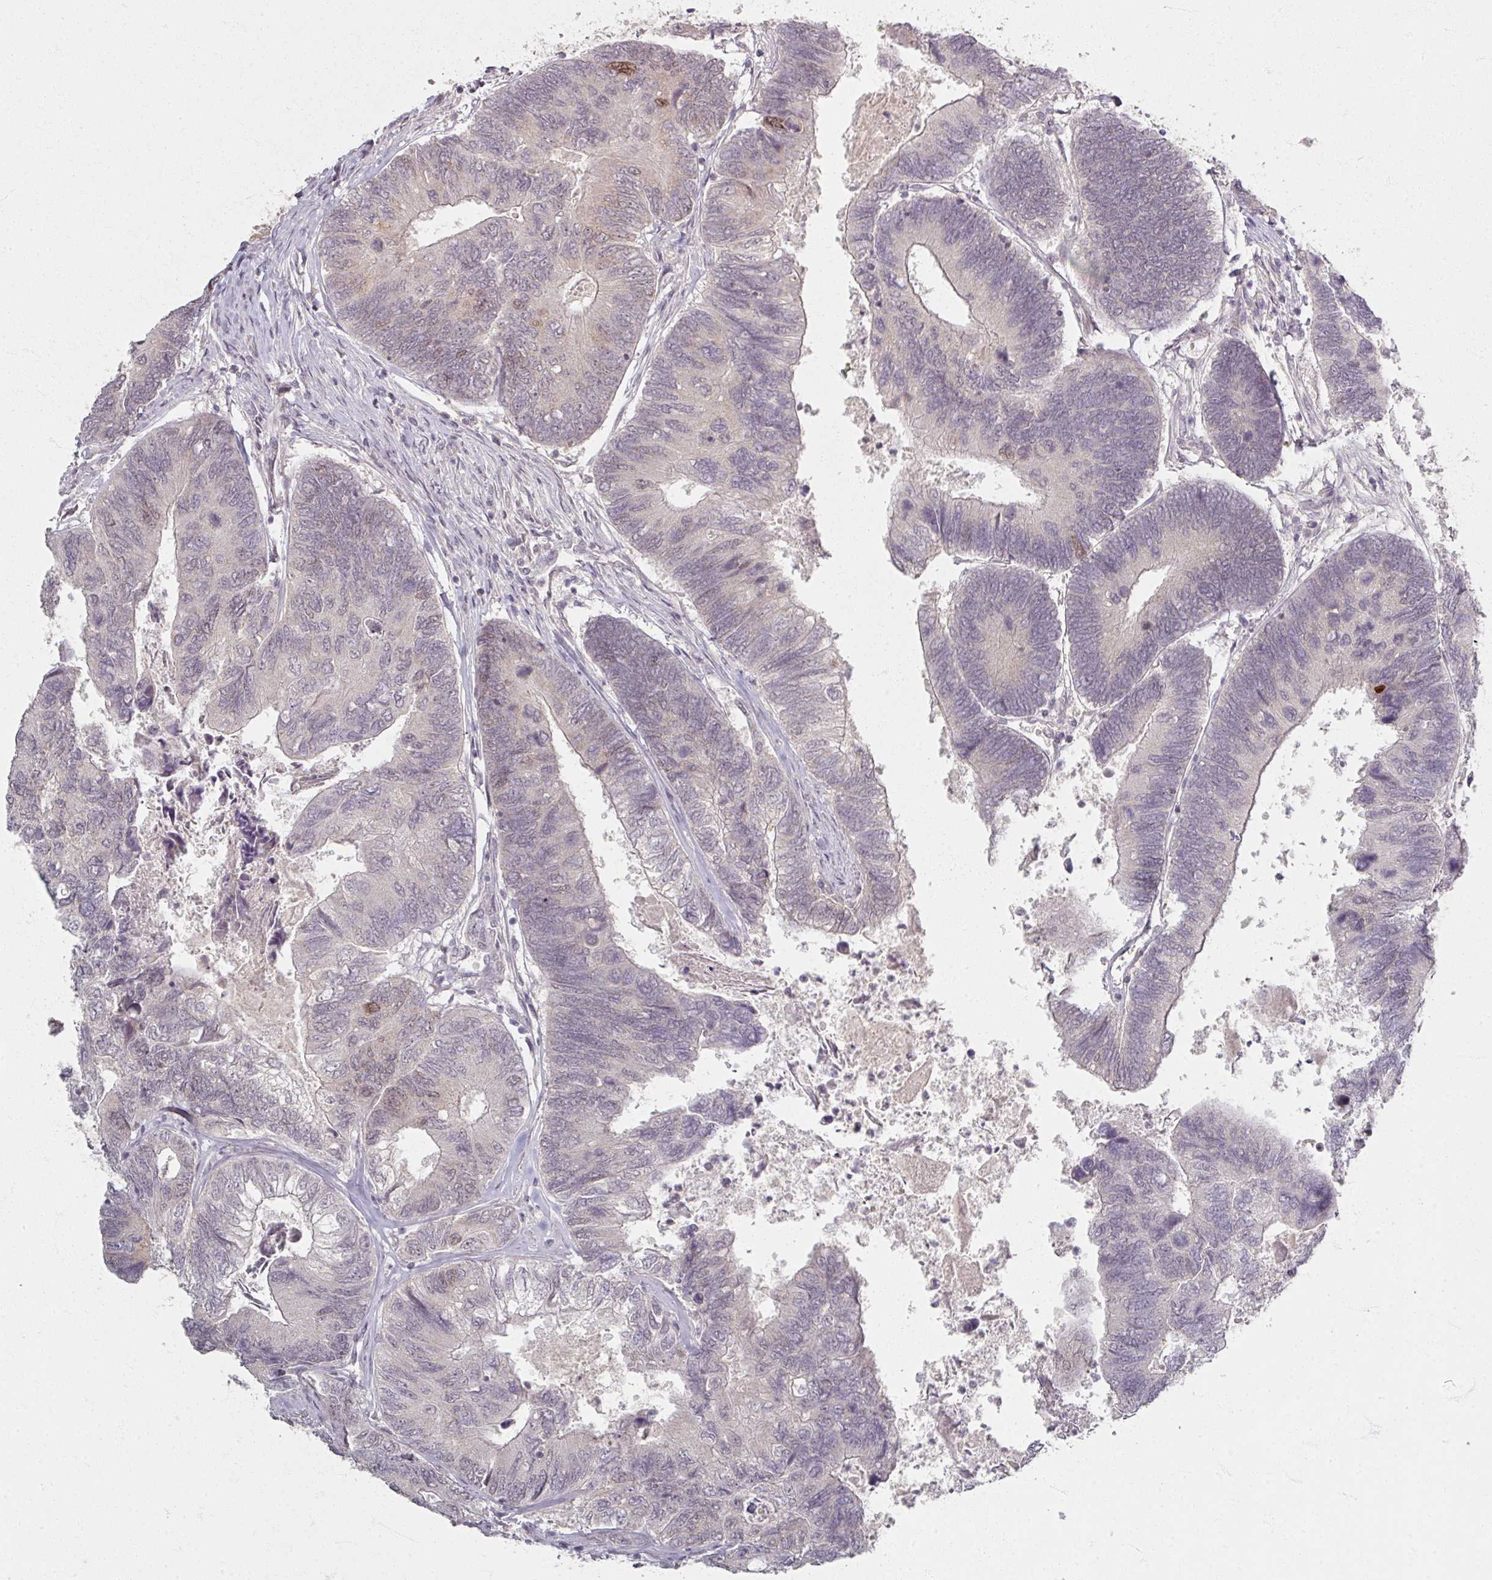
{"staining": {"intensity": "negative", "quantity": "none", "location": "none"}, "tissue": "colorectal cancer", "cell_type": "Tumor cells", "image_type": "cancer", "snomed": [{"axis": "morphology", "description": "Adenocarcinoma, NOS"}, {"axis": "topography", "description": "Colon"}], "caption": "IHC micrograph of human colorectal cancer (adenocarcinoma) stained for a protein (brown), which shows no staining in tumor cells.", "gene": "SOX11", "patient": {"sex": "female", "age": 67}}